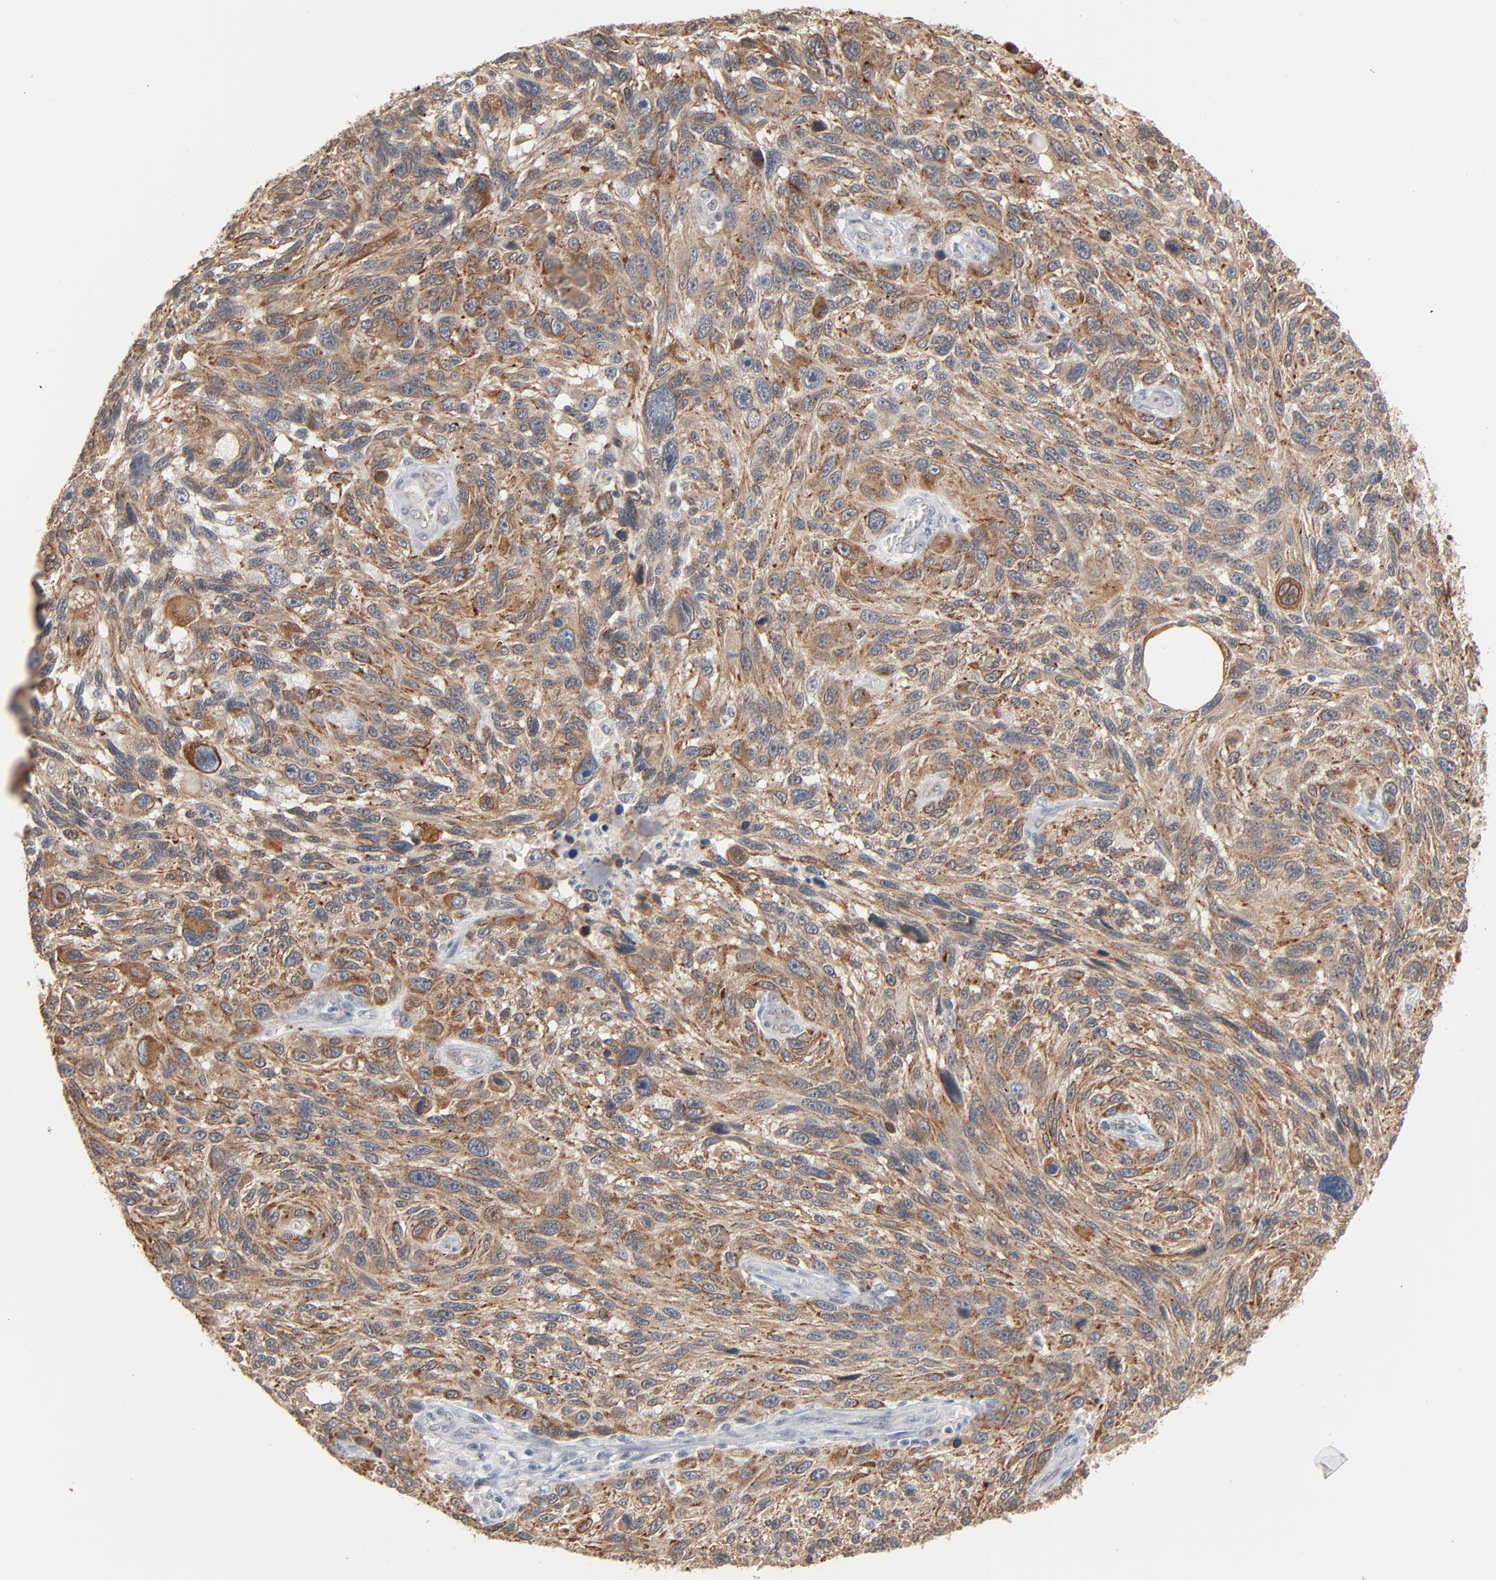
{"staining": {"intensity": "moderate", "quantity": ">75%", "location": "cytoplasmic/membranous"}, "tissue": "melanoma", "cell_type": "Tumor cells", "image_type": "cancer", "snomed": [{"axis": "morphology", "description": "Malignant melanoma, NOS"}, {"axis": "topography", "description": "Skin"}], "caption": "Malignant melanoma stained for a protein (brown) displays moderate cytoplasmic/membranous positive expression in about >75% of tumor cells.", "gene": "ITPR3", "patient": {"sex": "male", "age": 53}}